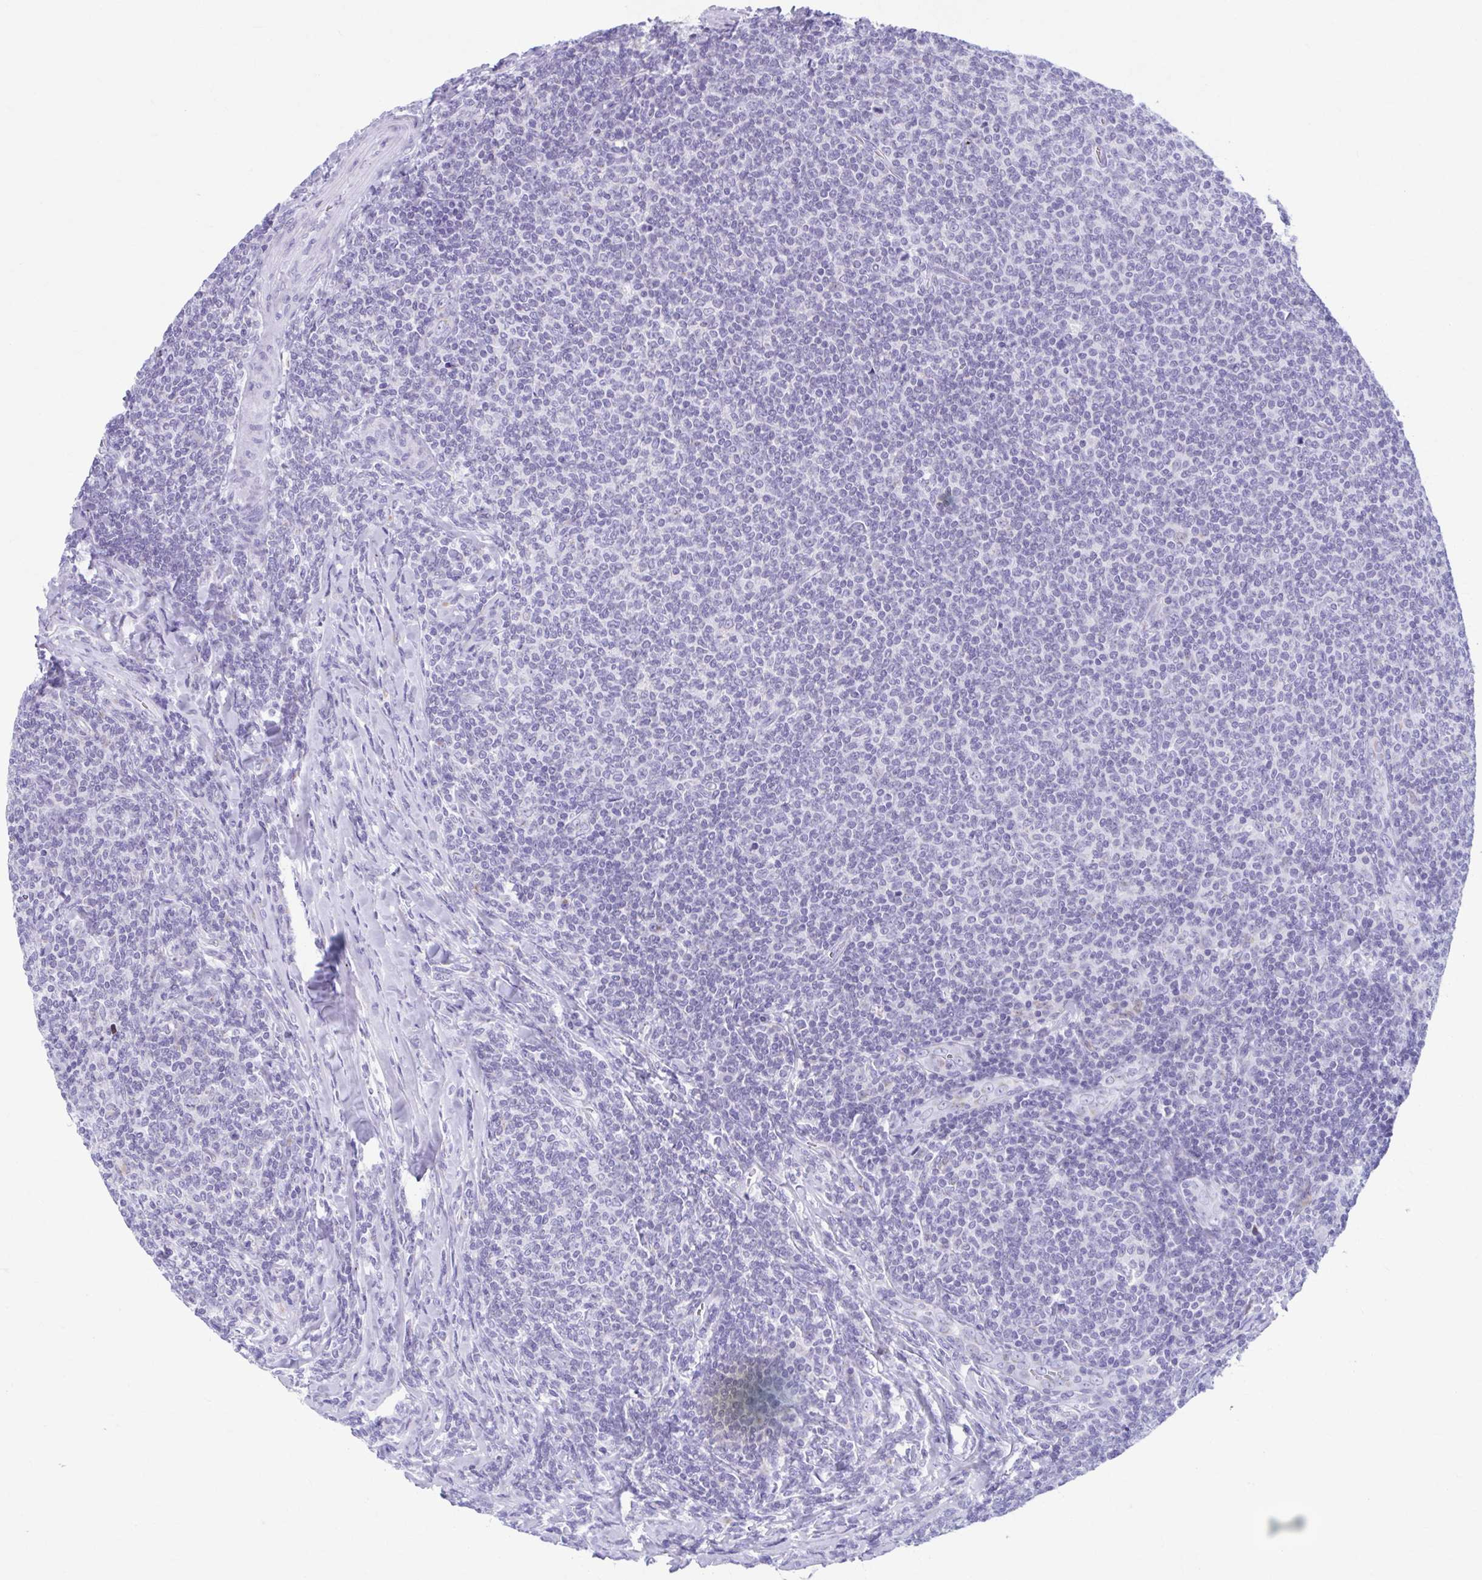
{"staining": {"intensity": "negative", "quantity": "none", "location": "none"}, "tissue": "lymphoma", "cell_type": "Tumor cells", "image_type": "cancer", "snomed": [{"axis": "morphology", "description": "Malignant lymphoma, non-Hodgkin's type, Low grade"}, {"axis": "topography", "description": "Lymph node"}], "caption": "Lymphoma was stained to show a protein in brown. There is no significant staining in tumor cells.", "gene": "KCNE2", "patient": {"sex": "male", "age": 52}}